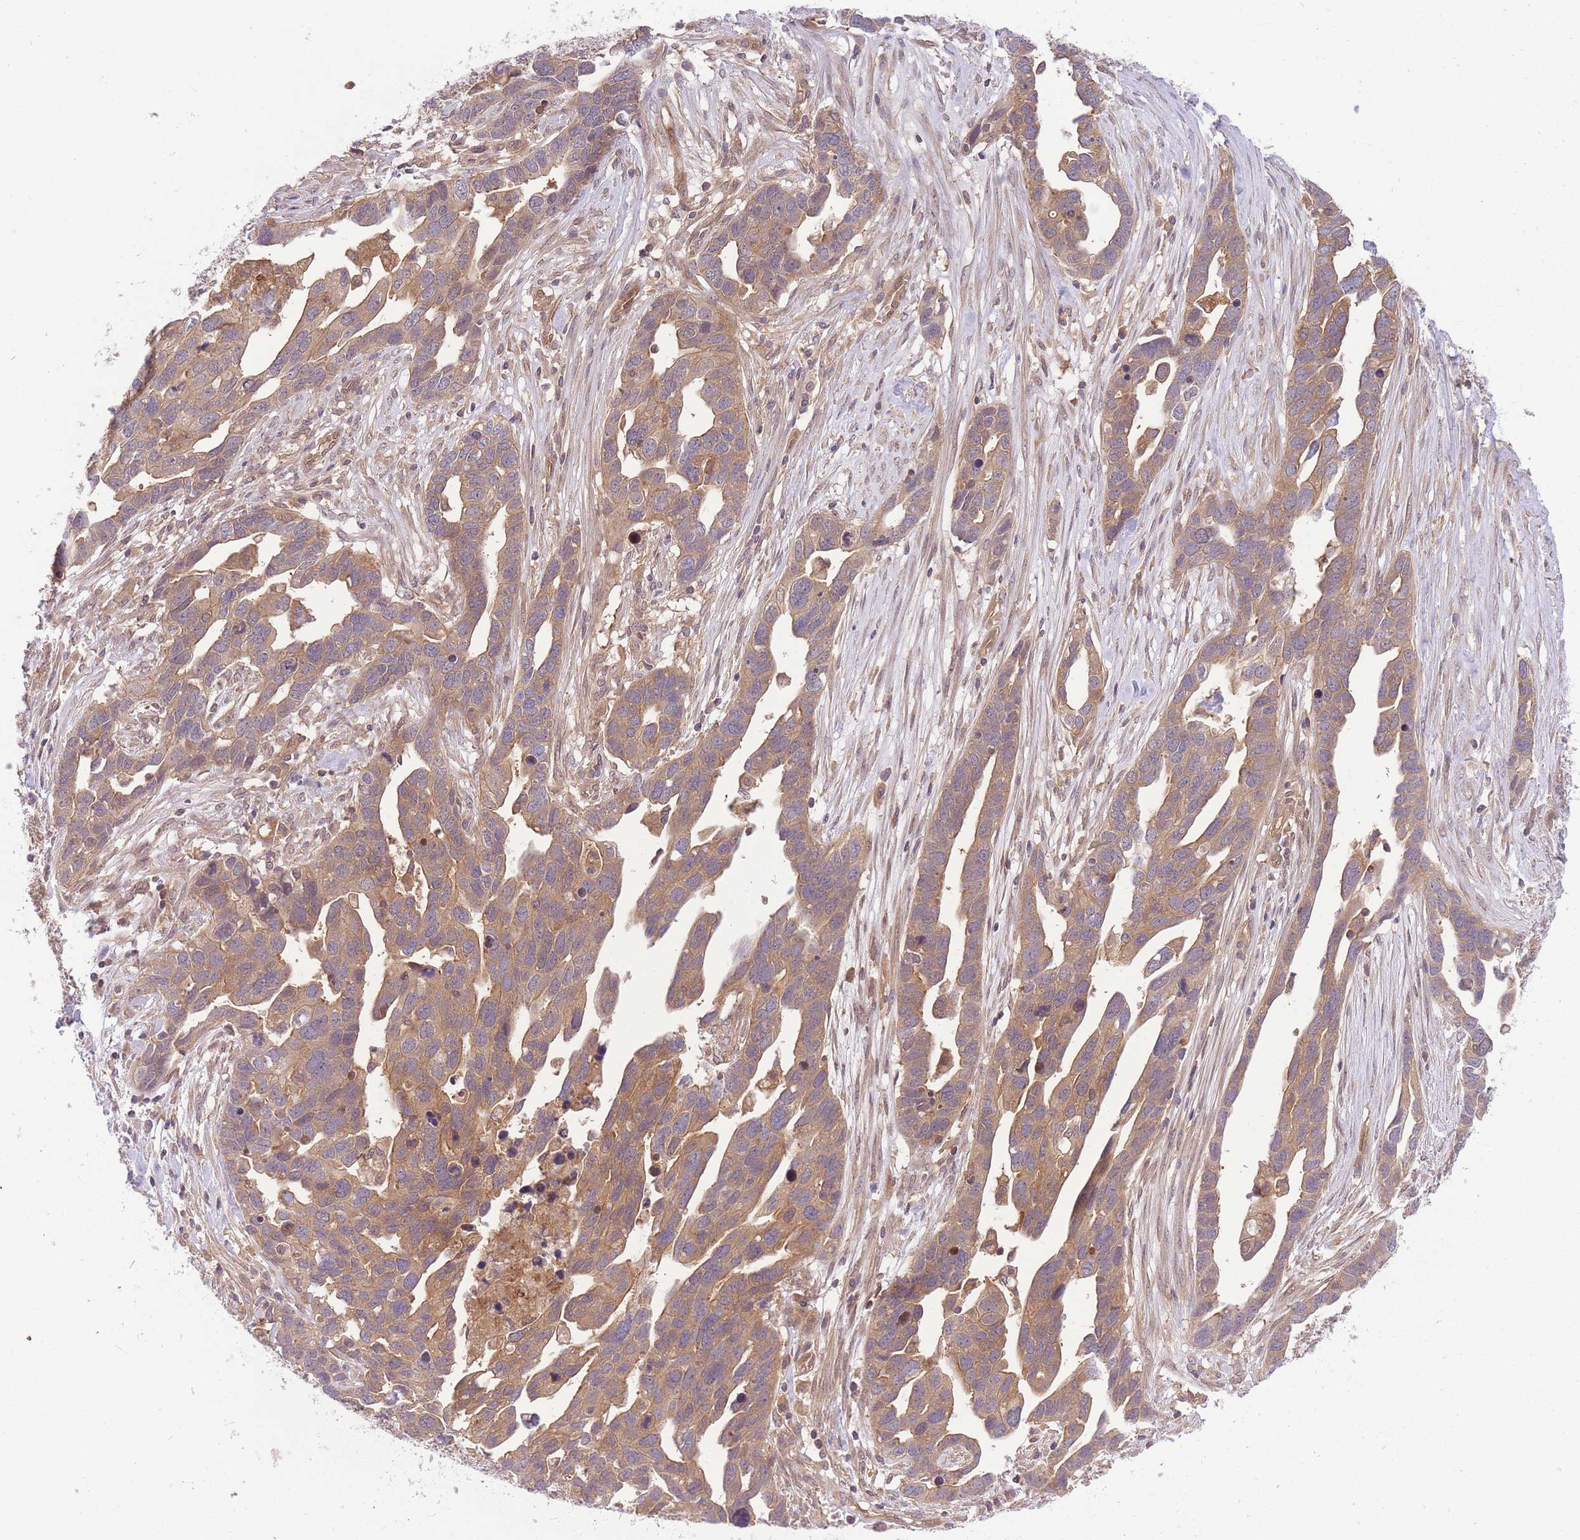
{"staining": {"intensity": "moderate", "quantity": ">75%", "location": "cytoplasmic/membranous"}, "tissue": "ovarian cancer", "cell_type": "Tumor cells", "image_type": "cancer", "snomed": [{"axis": "morphology", "description": "Cystadenocarcinoma, serous, NOS"}, {"axis": "topography", "description": "Ovary"}], "caption": "Immunohistochemistry (IHC) histopathology image of human ovarian cancer stained for a protein (brown), which reveals medium levels of moderate cytoplasmic/membranous expression in approximately >75% of tumor cells.", "gene": "PREP", "patient": {"sex": "female", "age": 54}}